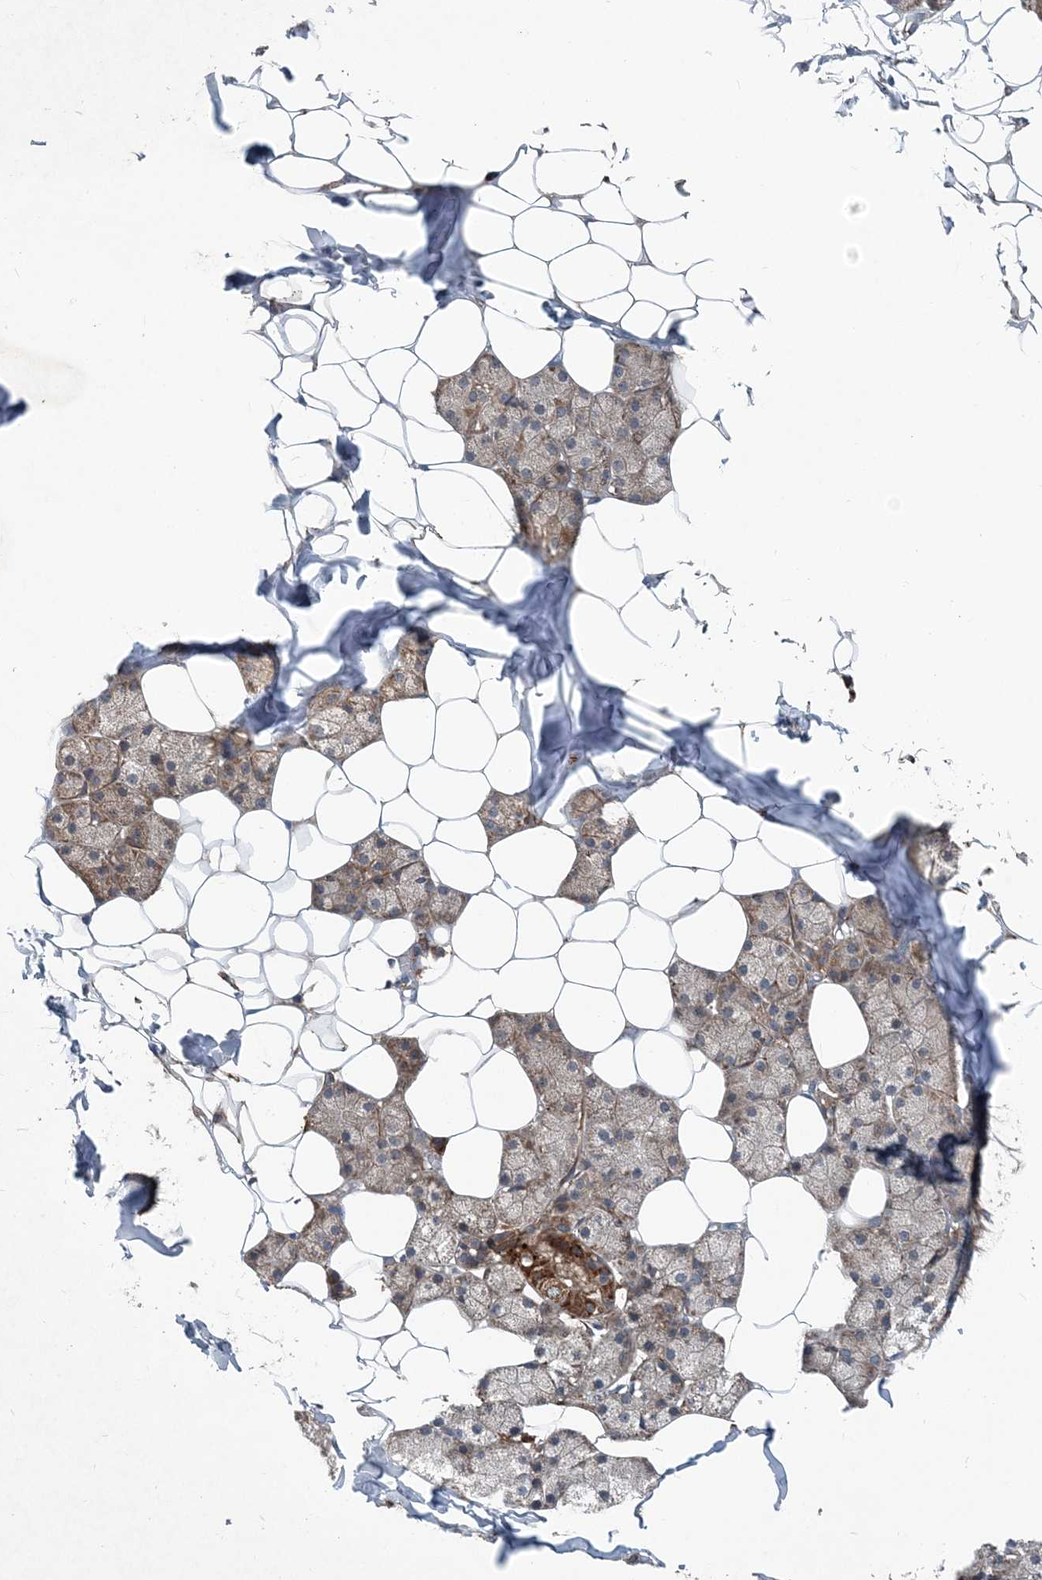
{"staining": {"intensity": "strong", "quantity": "25%-75%", "location": "cytoplasmic/membranous"}, "tissue": "salivary gland", "cell_type": "Glandular cells", "image_type": "normal", "snomed": [{"axis": "morphology", "description": "Normal tissue, NOS"}, {"axis": "topography", "description": "Salivary gland"}], "caption": "High-power microscopy captured an immunohistochemistry (IHC) micrograph of benign salivary gland, revealing strong cytoplasmic/membranous expression in about 25%-75% of glandular cells. (Stains: DAB in brown, nuclei in blue, Microscopy: brightfield microscopy at high magnification).", "gene": "NDUFA2", "patient": {"sex": "female", "age": 33}}